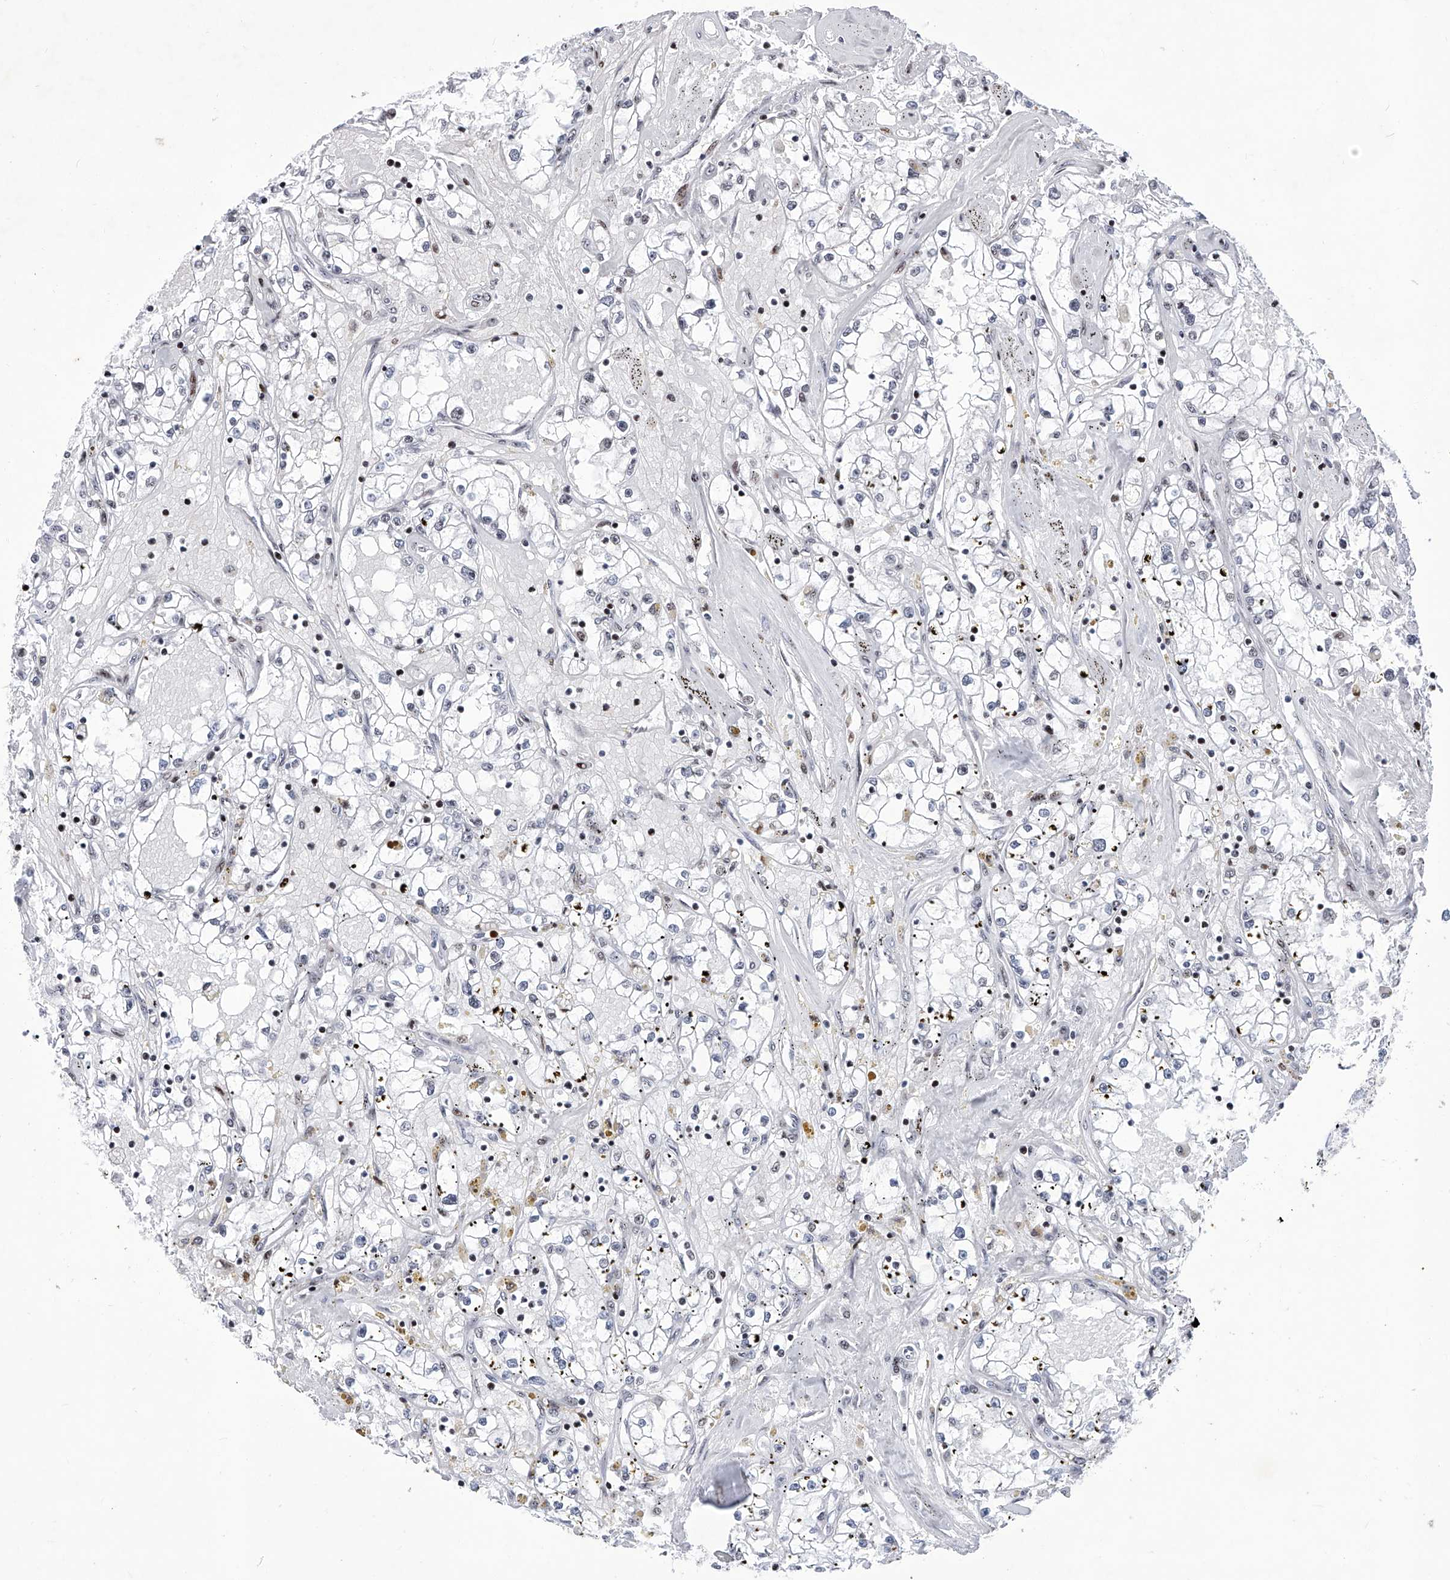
{"staining": {"intensity": "negative", "quantity": "none", "location": "none"}, "tissue": "renal cancer", "cell_type": "Tumor cells", "image_type": "cancer", "snomed": [{"axis": "morphology", "description": "Adenocarcinoma, NOS"}, {"axis": "topography", "description": "Kidney"}], "caption": "Histopathology image shows no significant protein staining in tumor cells of adenocarcinoma (renal).", "gene": "HEY2", "patient": {"sex": "male", "age": 56}}